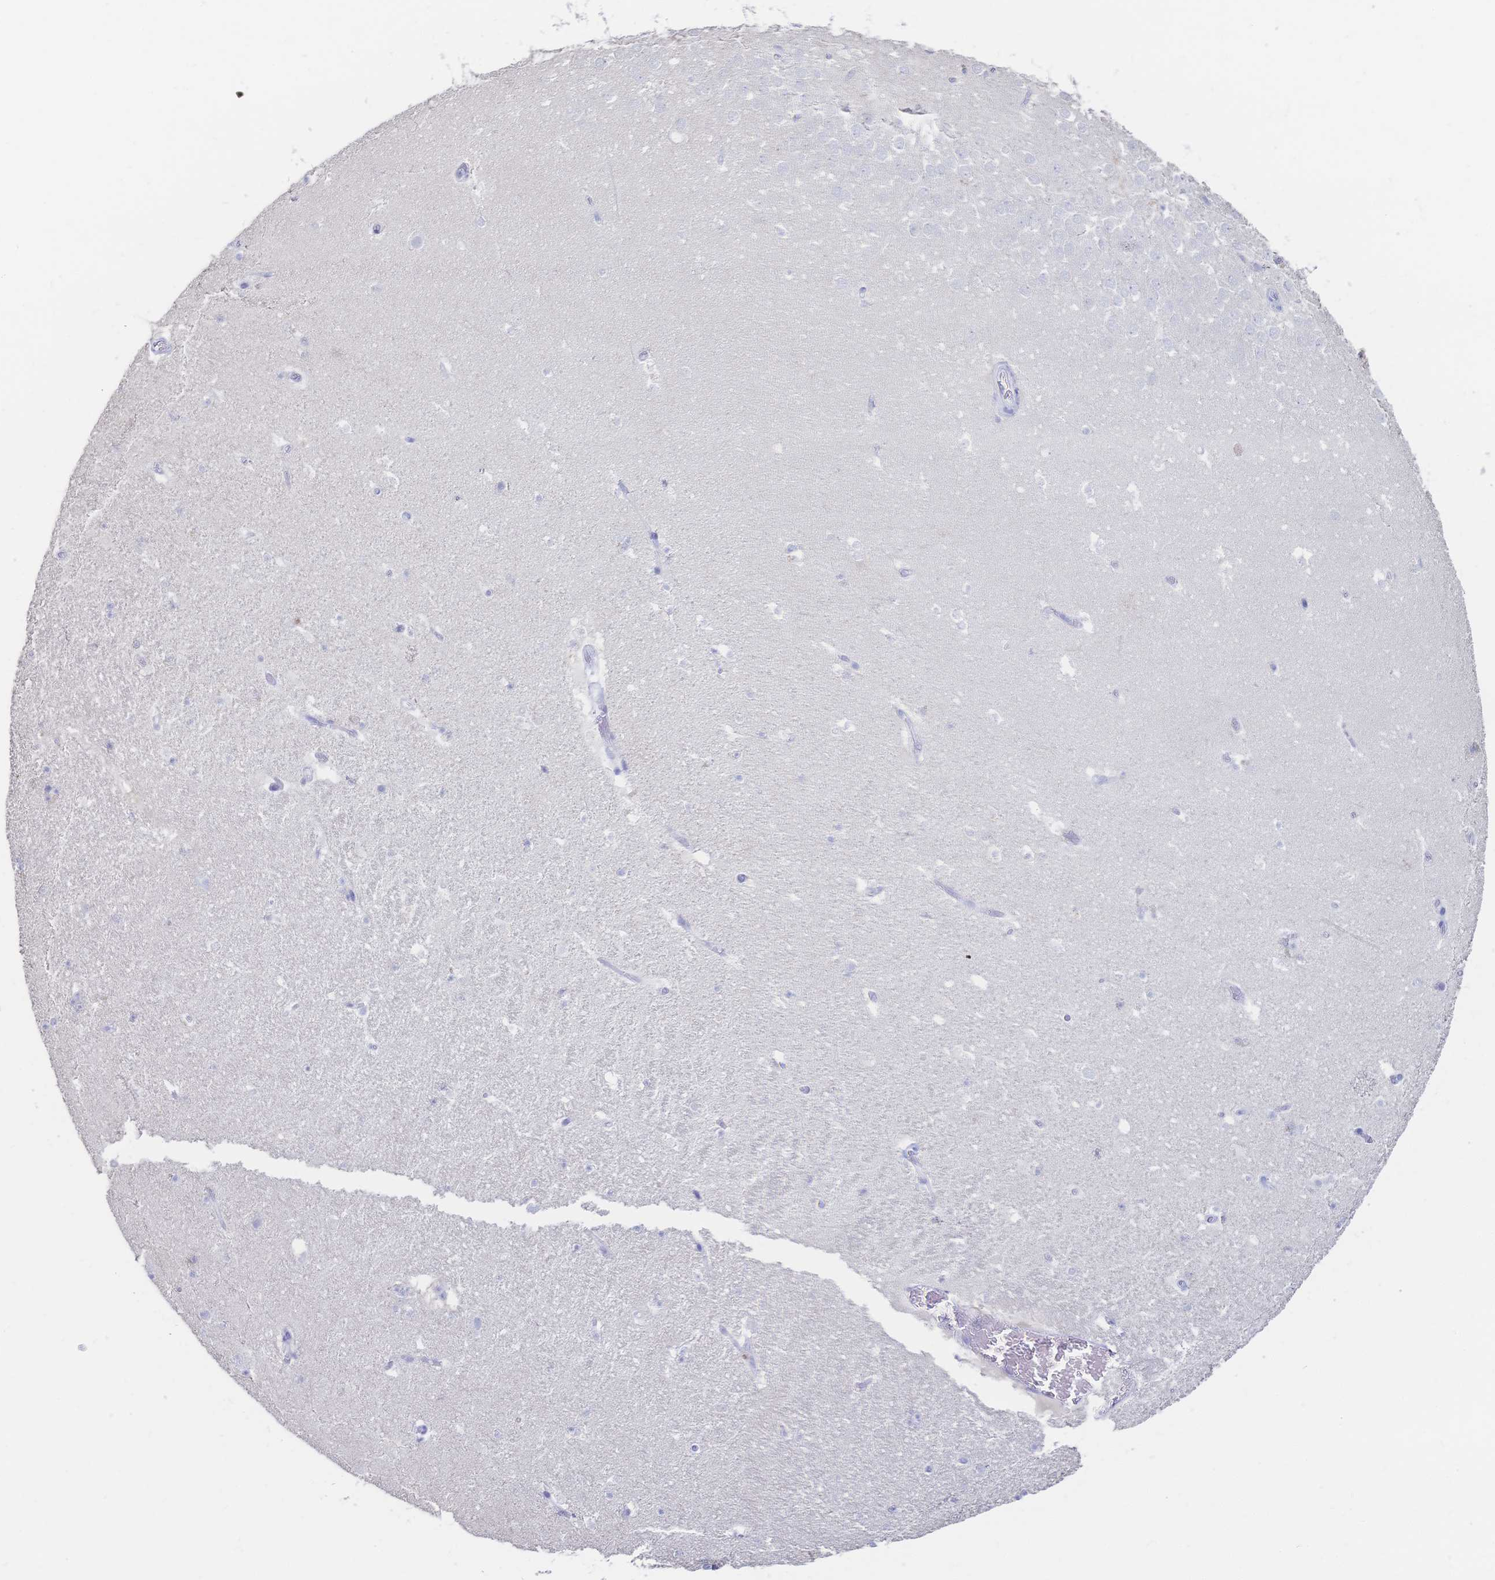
{"staining": {"intensity": "negative", "quantity": "none", "location": "none"}, "tissue": "hippocampus", "cell_type": "Glial cells", "image_type": "normal", "snomed": [{"axis": "morphology", "description": "Normal tissue, NOS"}, {"axis": "topography", "description": "Hippocampus"}], "caption": "Hippocampus stained for a protein using immunohistochemistry (IHC) exhibits no expression glial cells.", "gene": "IL2RB", "patient": {"sex": "female", "age": 42}}